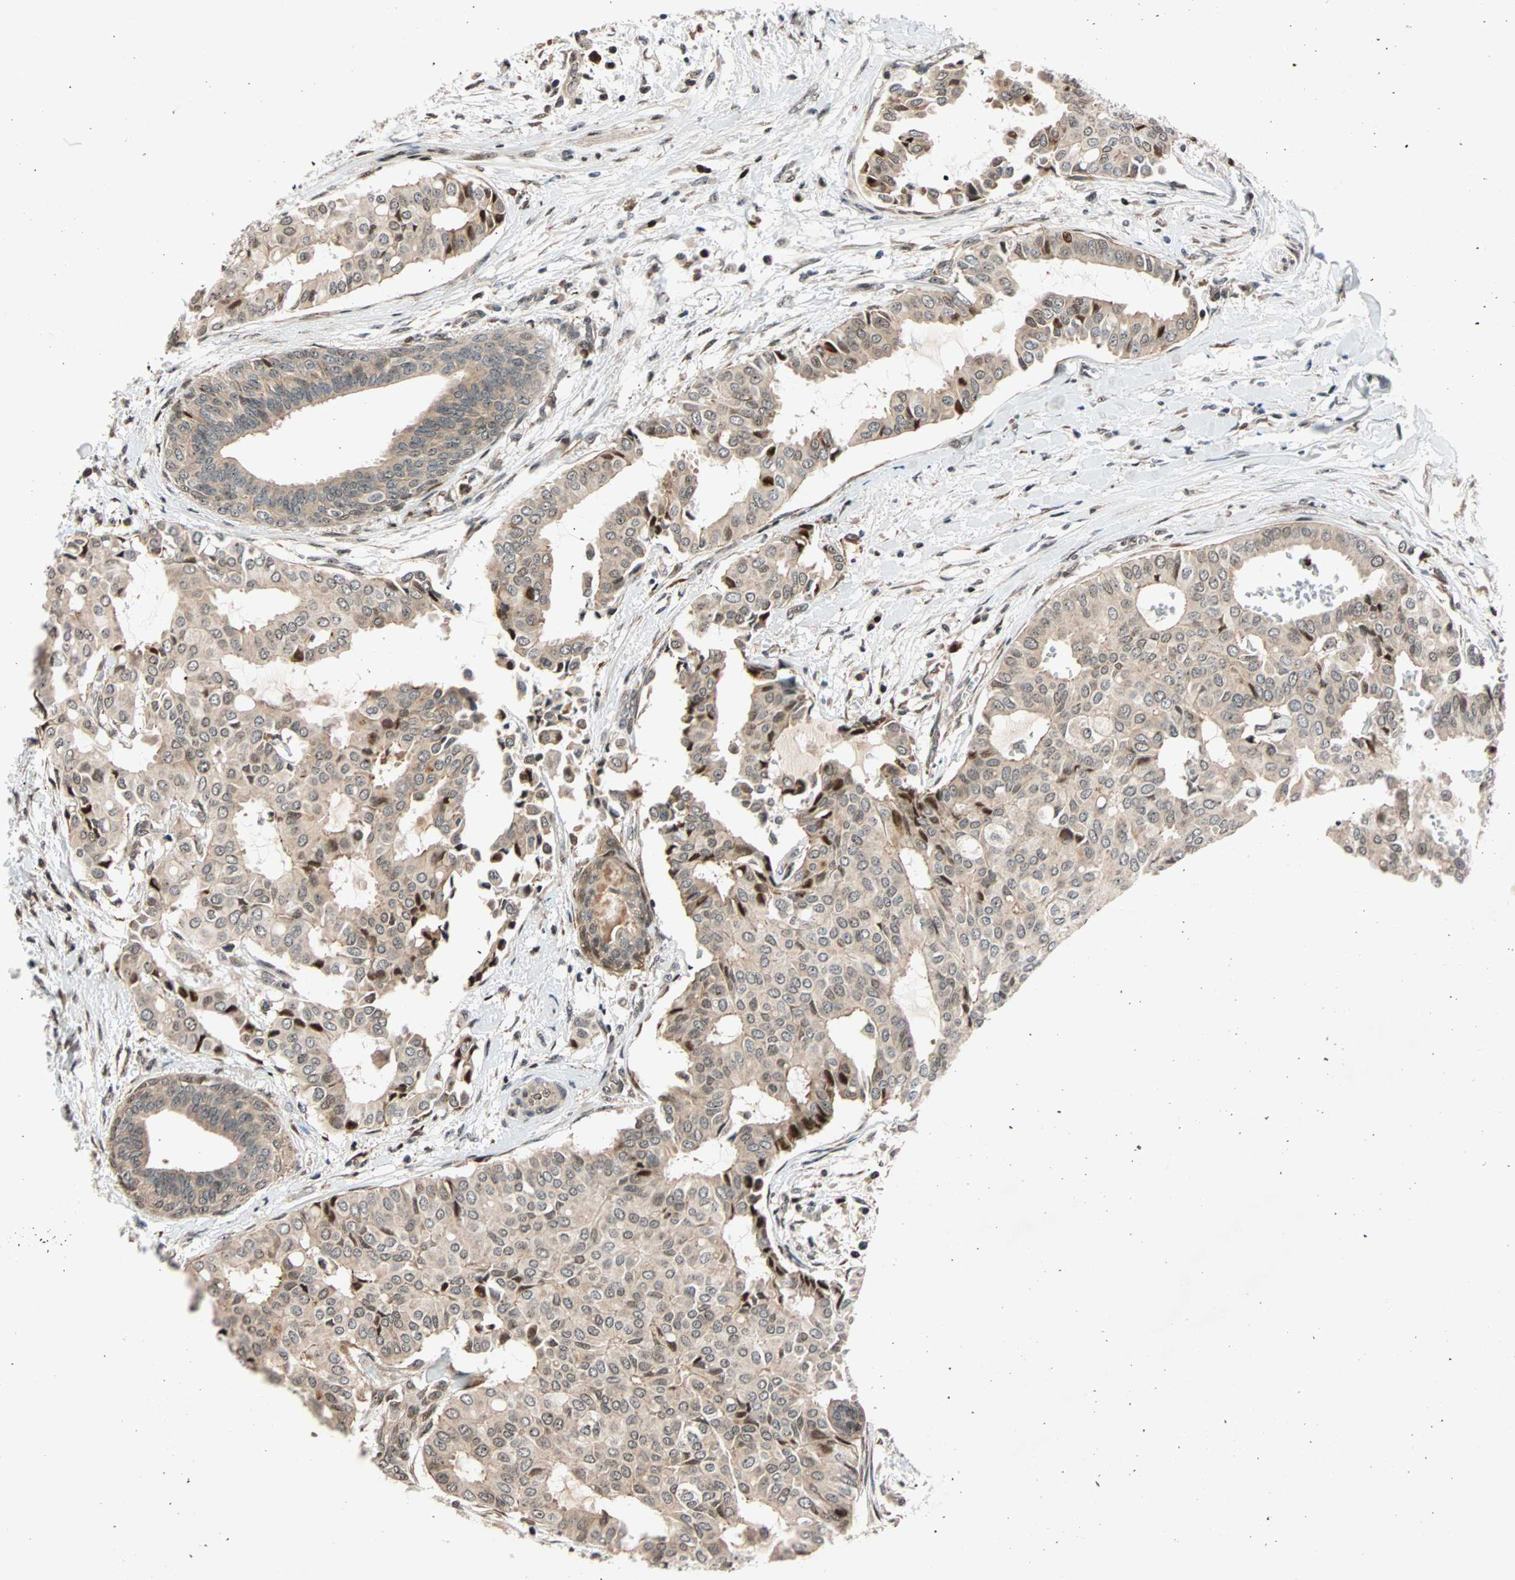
{"staining": {"intensity": "moderate", "quantity": ">75%", "location": "cytoplasmic/membranous,nuclear"}, "tissue": "head and neck cancer", "cell_type": "Tumor cells", "image_type": "cancer", "snomed": [{"axis": "morphology", "description": "Adenocarcinoma, NOS"}, {"axis": "topography", "description": "Salivary gland"}, {"axis": "topography", "description": "Head-Neck"}], "caption": "Head and neck cancer was stained to show a protein in brown. There is medium levels of moderate cytoplasmic/membranous and nuclear positivity in approximately >75% of tumor cells. Nuclei are stained in blue.", "gene": "HECW1", "patient": {"sex": "female", "age": 59}}